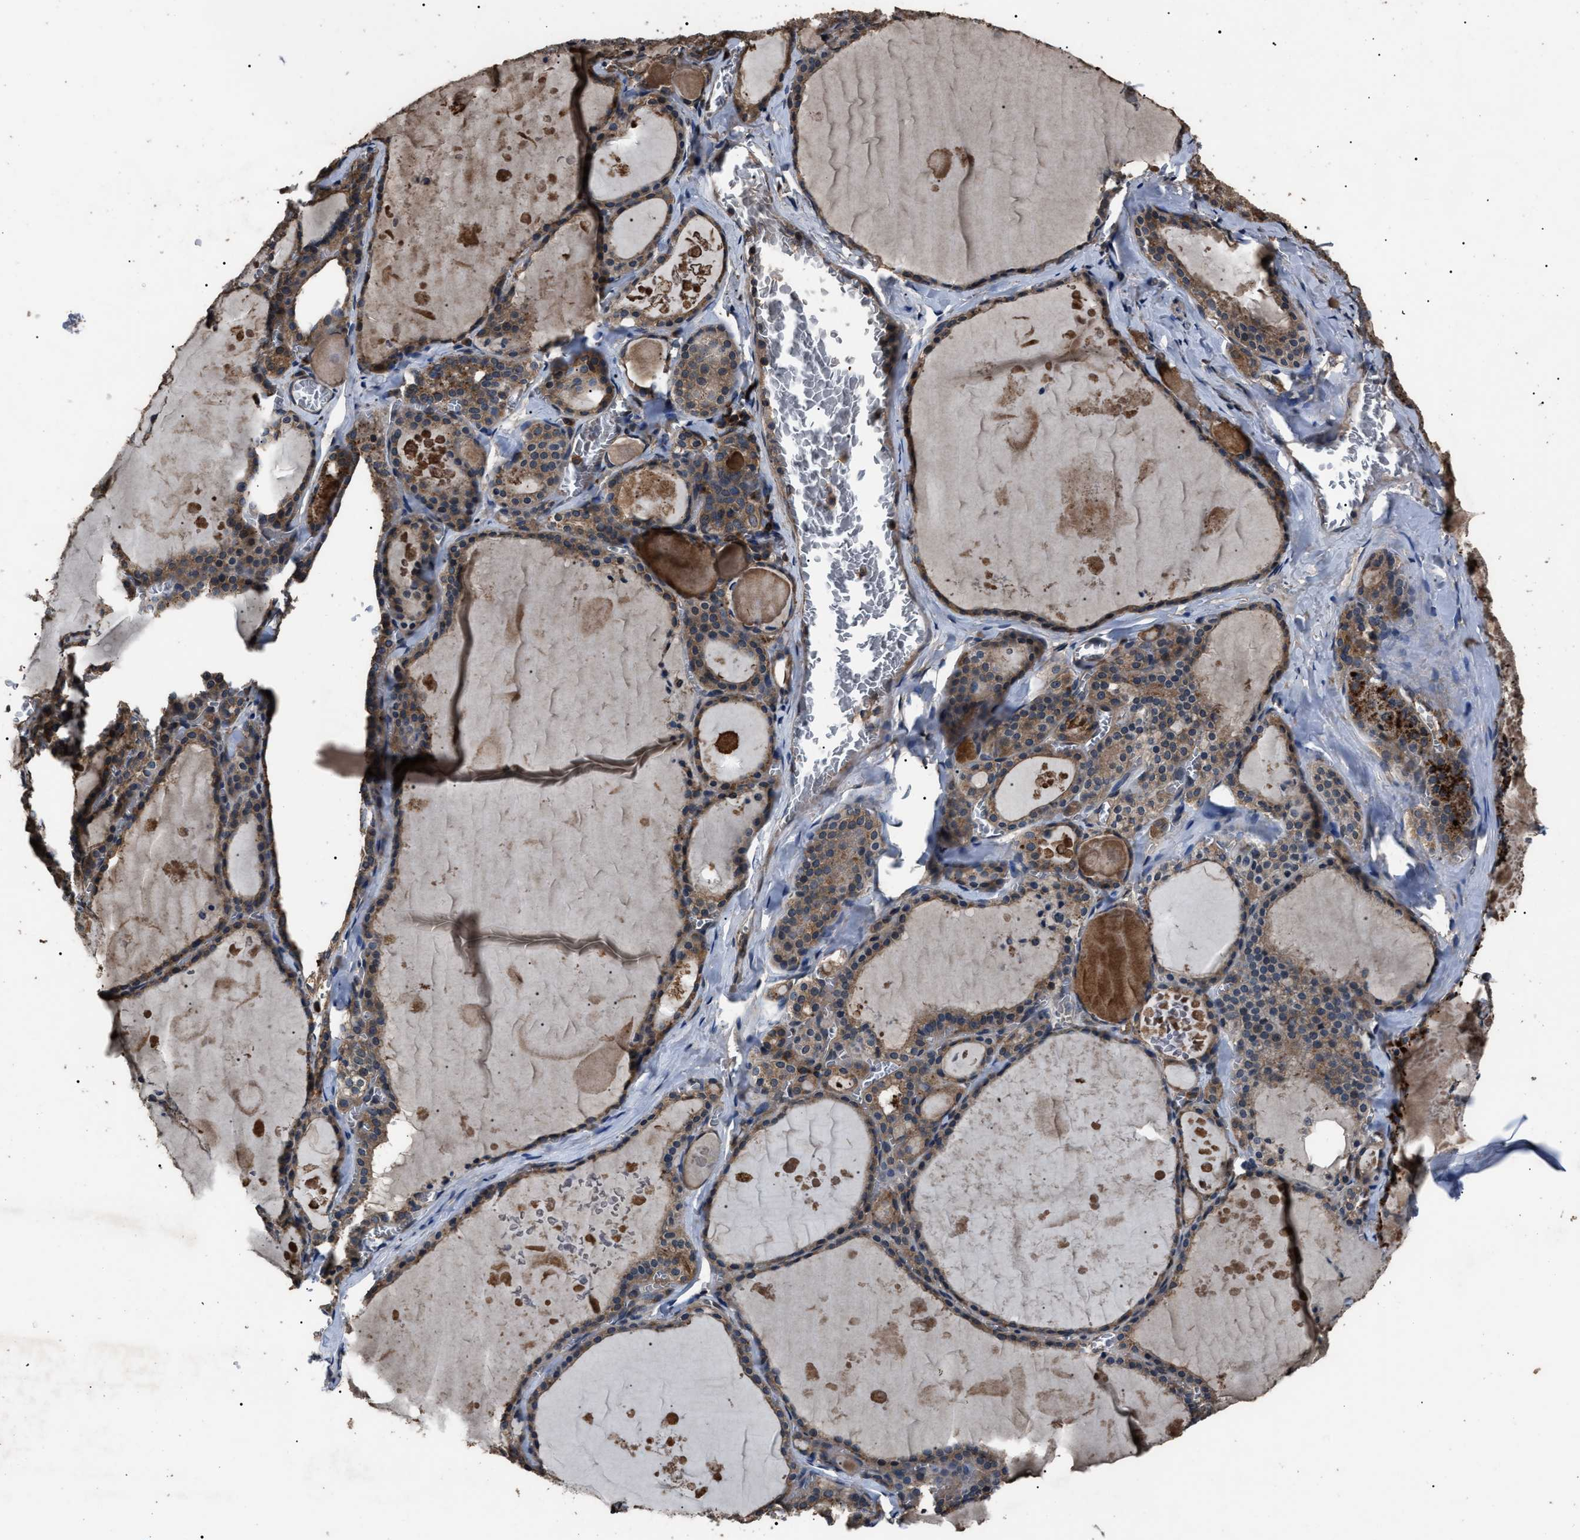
{"staining": {"intensity": "moderate", "quantity": ">75%", "location": "cytoplasmic/membranous"}, "tissue": "thyroid gland", "cell_type": "Glandular cells", "image_type": "normal", "snomed": [{"axis": "morphology", "description": "Normal tissue, NOS"}, {"axis": "topography", "description": "Thyroid gland"}], "caption": "The histopathology image displays a brown stain indicating the presence of a protein in the cytoplasmic/membranous of glandular cells in thyroid gland. (DAB (3,3'-diaminobenzidine) IHC, brown staining for protein, blue staining for nuclei).", "gene": "RNF216", "patient": {"sex": "male", "age": 56}}